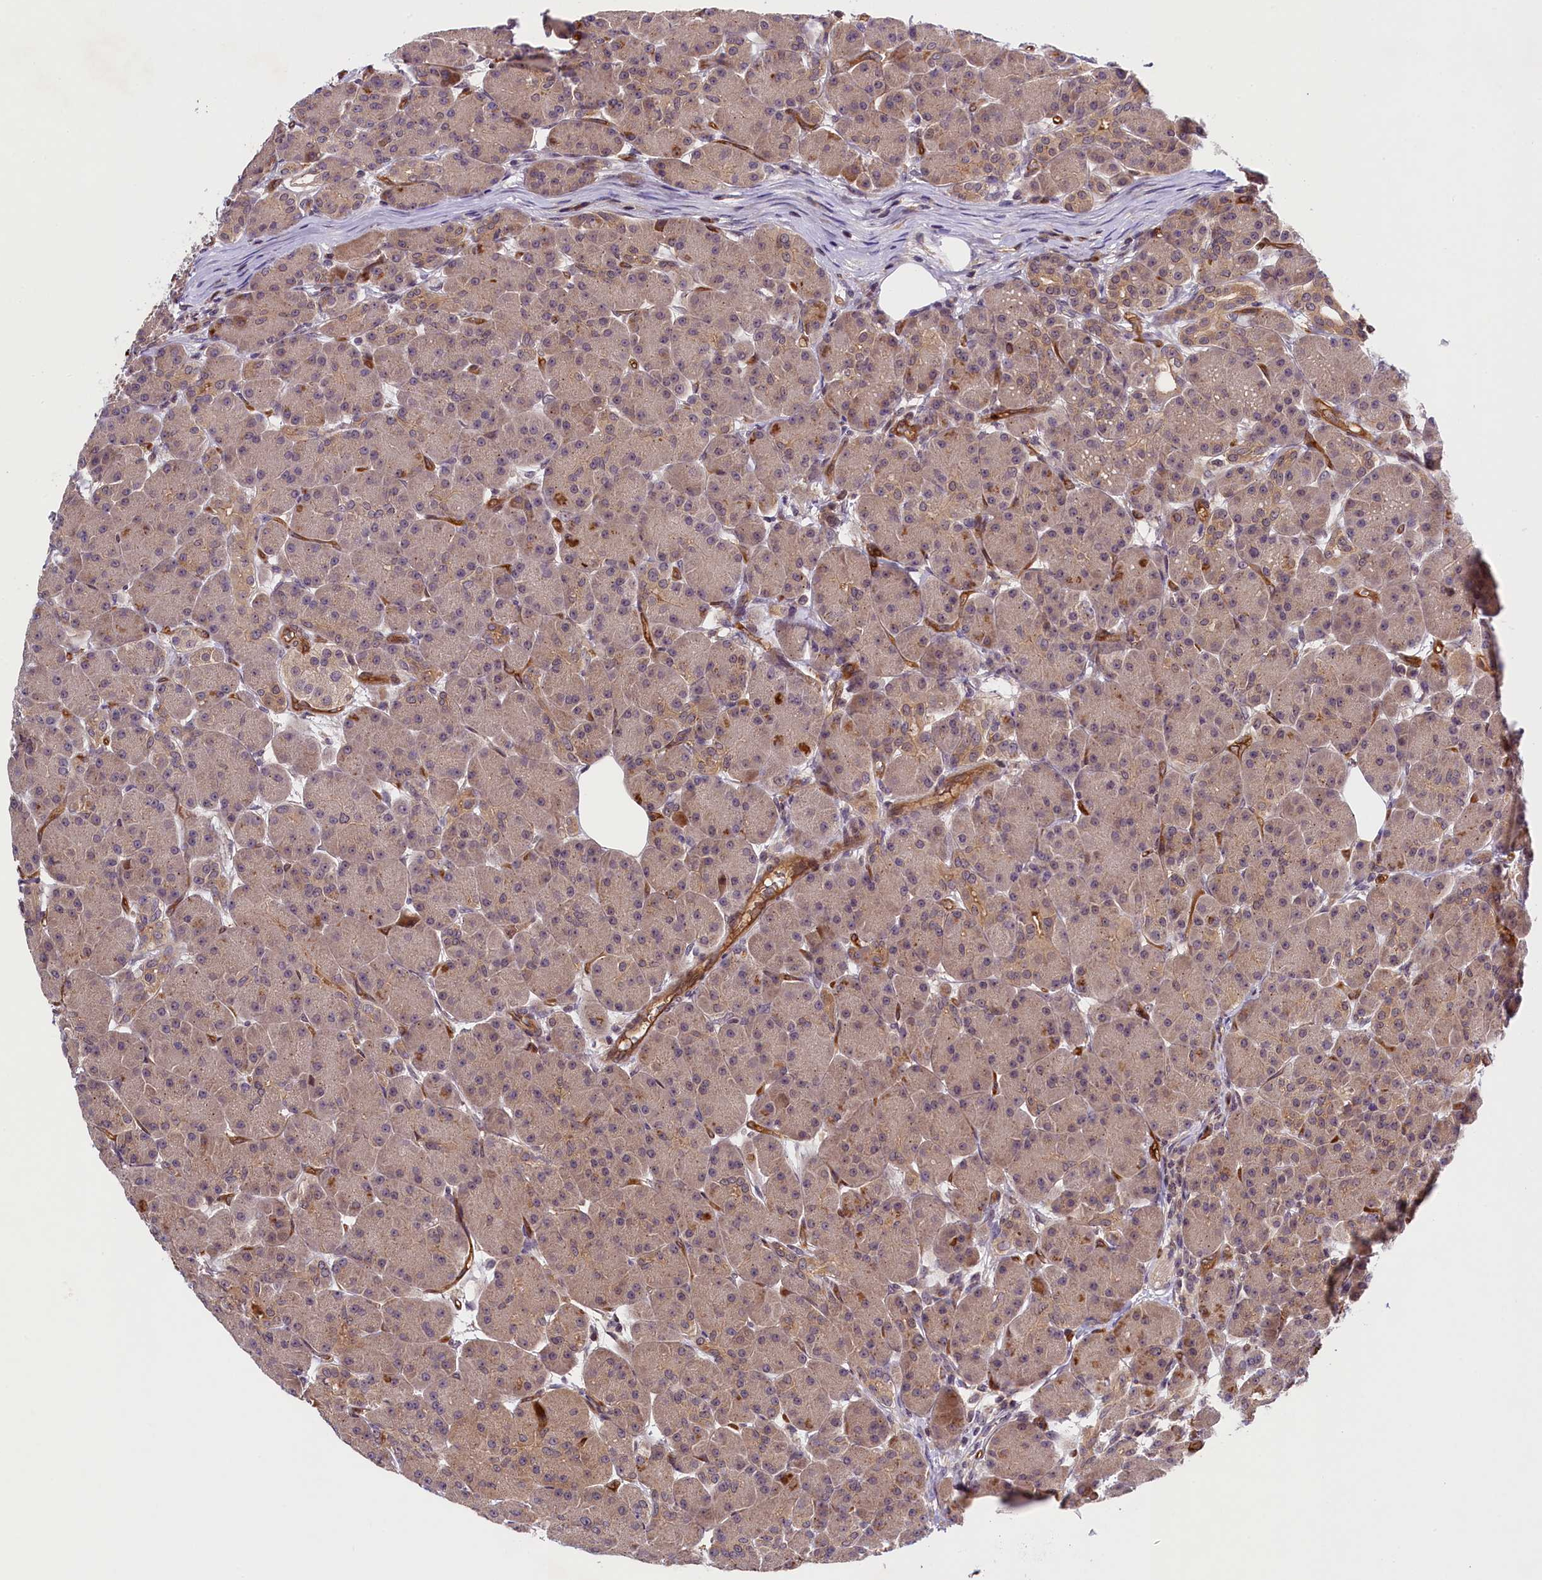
{"staining": {"intensity": "moderate", "quantity": ">75%", "location": "cytoplasmic/membranous"}, "tissue": "pancreas", "cell_type": "Exocrine glandular cells", "image_type": "normal", "snomed": [{"axis": "morphology", "description": "Normal tissue, NOS"}, {"axis": "topography", "description": "Pancreas"}], "caption": "About >75% of exocrine glandular cells in benign human pancreas reveal moderate cytoplasmic/membranous protein expression as visualized by brown immunohistochemical staining.", "gene": "SNRK", "patient": {"sex": "male", "age": 63}}